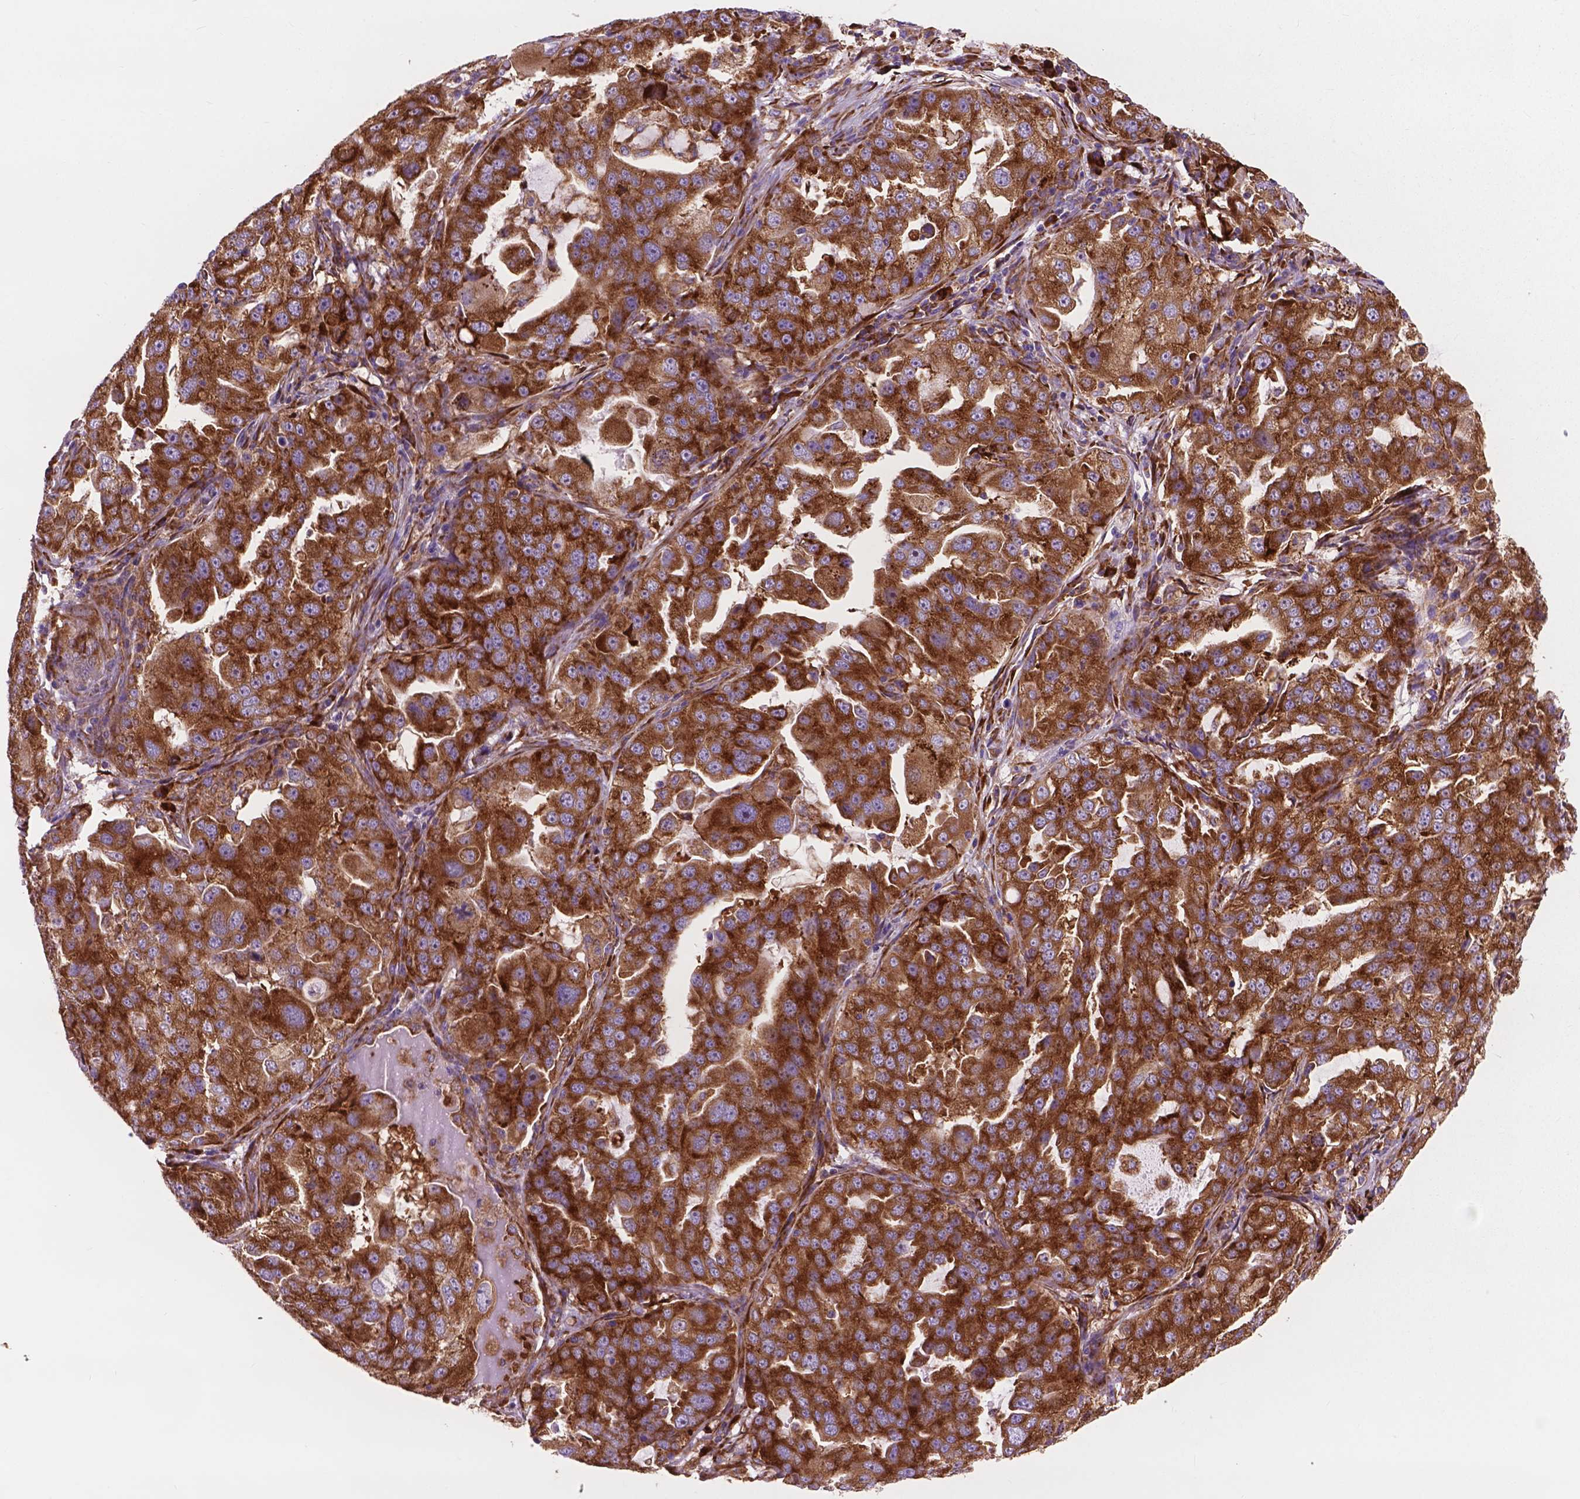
{"staining": {"intensity": "strong", "quantity": ">75%", "location": "cytoplasmic/membranous"}, "tissue": "lung cancer", "cell_type": "Tumor cells", "image_type": "cancer", "snomed": [{"axis": "morphology", "description": "Adenocarcinoma, NOS"}, {"axis": "topography", "description": "Lung"}], "caption": "Immunohistochemical staining of human lung cancer exhibits high levels of strong cytoplasmic/membranous positivity in about >75% of tumor cells.", "gene": "RPL37A", "patient": {"sex": "female", "age": 61}}